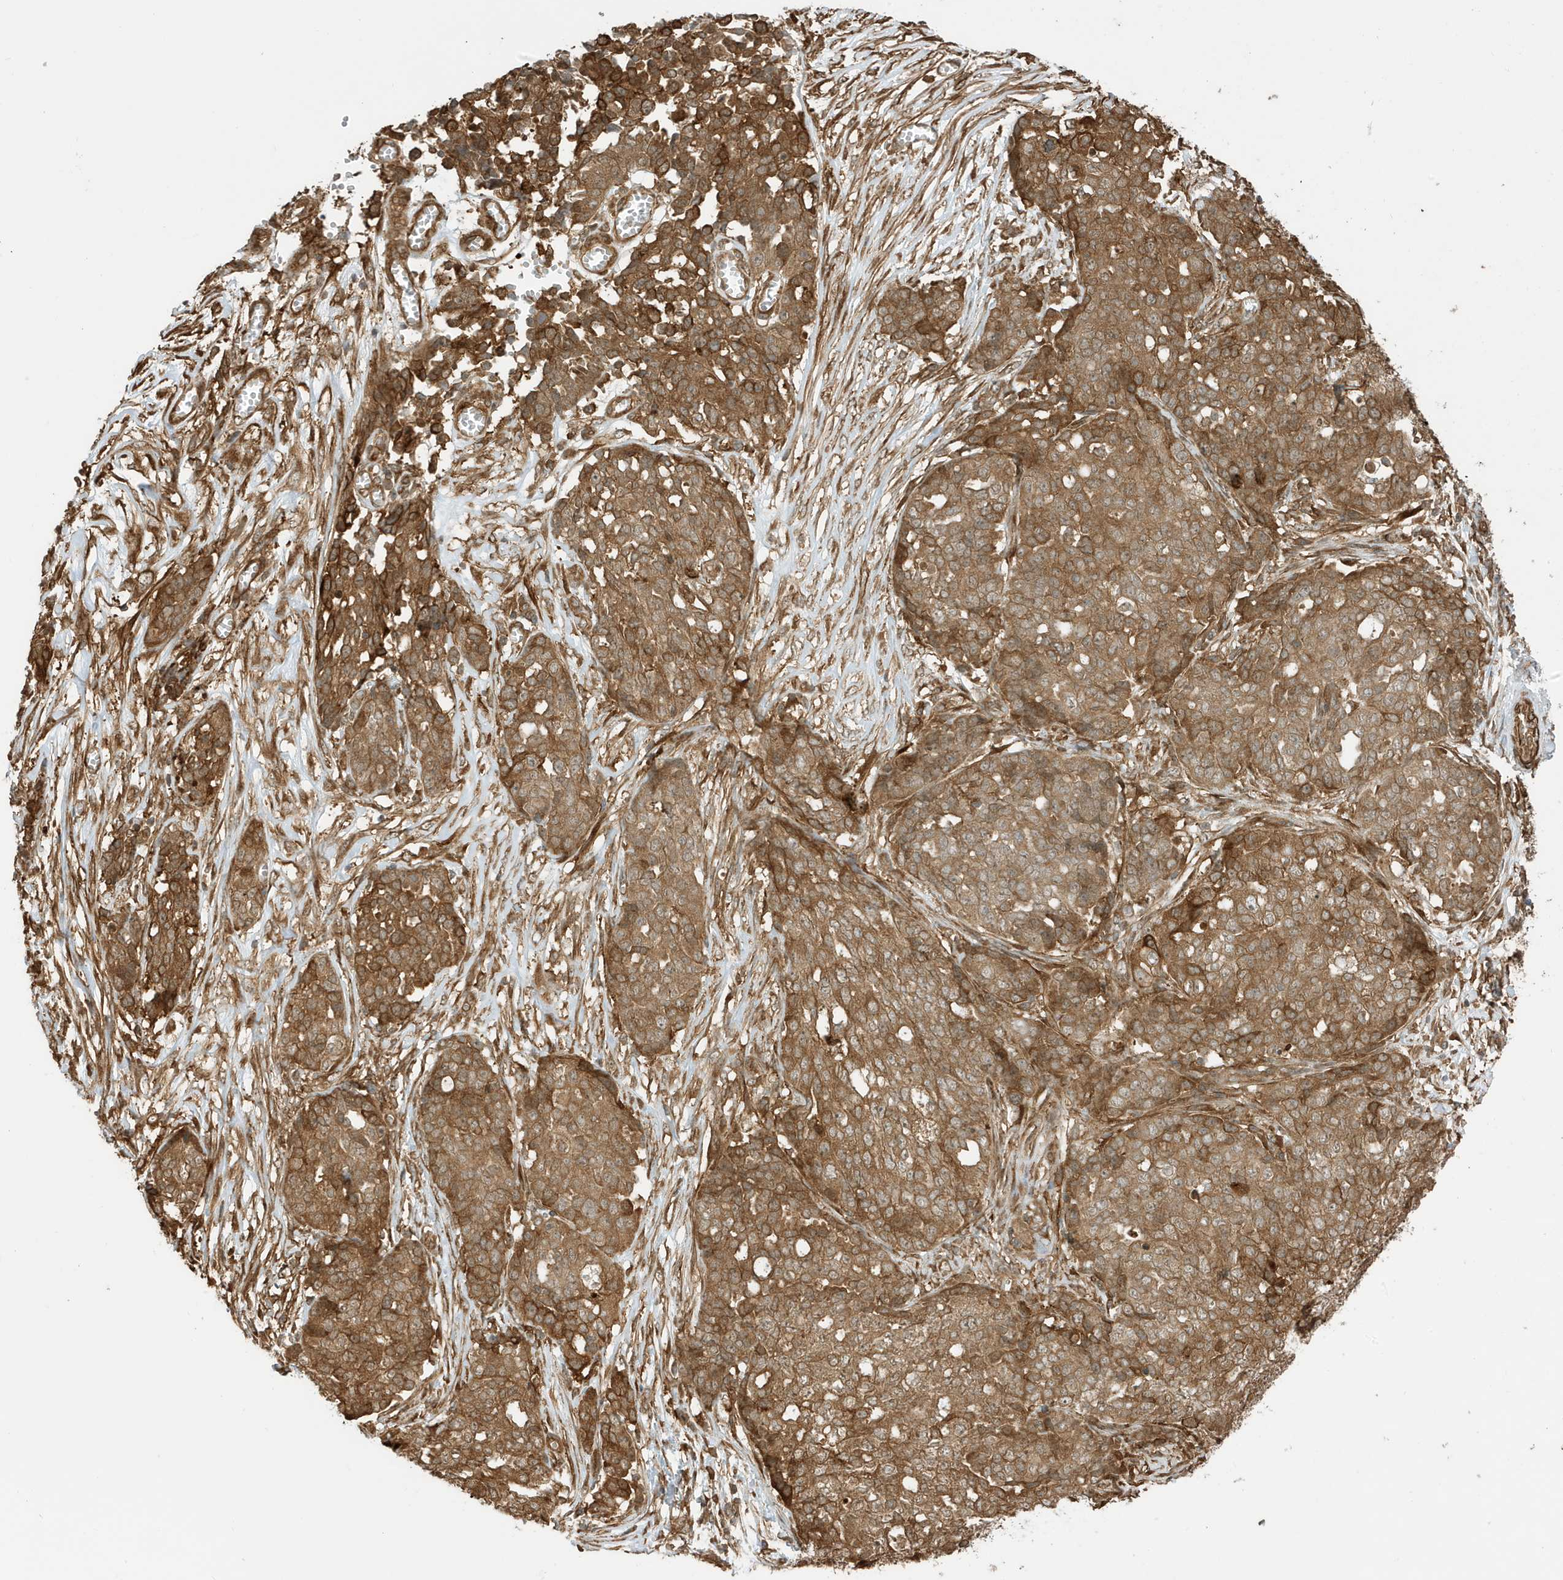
{"staining": {"intensity": "moderate", "quantity": ">75%", "location": "cytoplasmic/membranous"}, "tissue": "ovarian cancer", "cell_type": "Tumor cells", "image_type": "cancer", "snomed": [{"axis": "morphology", "description": "Cystadenocarcinoma, serous, NOS"}, {"axis": "topography", "description": "Soft tissue"}, {"axis": "topography", "description": "Ovary"}], "caption": "IHC of ovarian serous cystadenocarcinoma demonstrates medium levels of moderate cytoplasmic/membranous positivity in approximately >75% of tumor cells.", "gene": "CDC42EP3", "patient": {"sex": "female", "age": 57}}